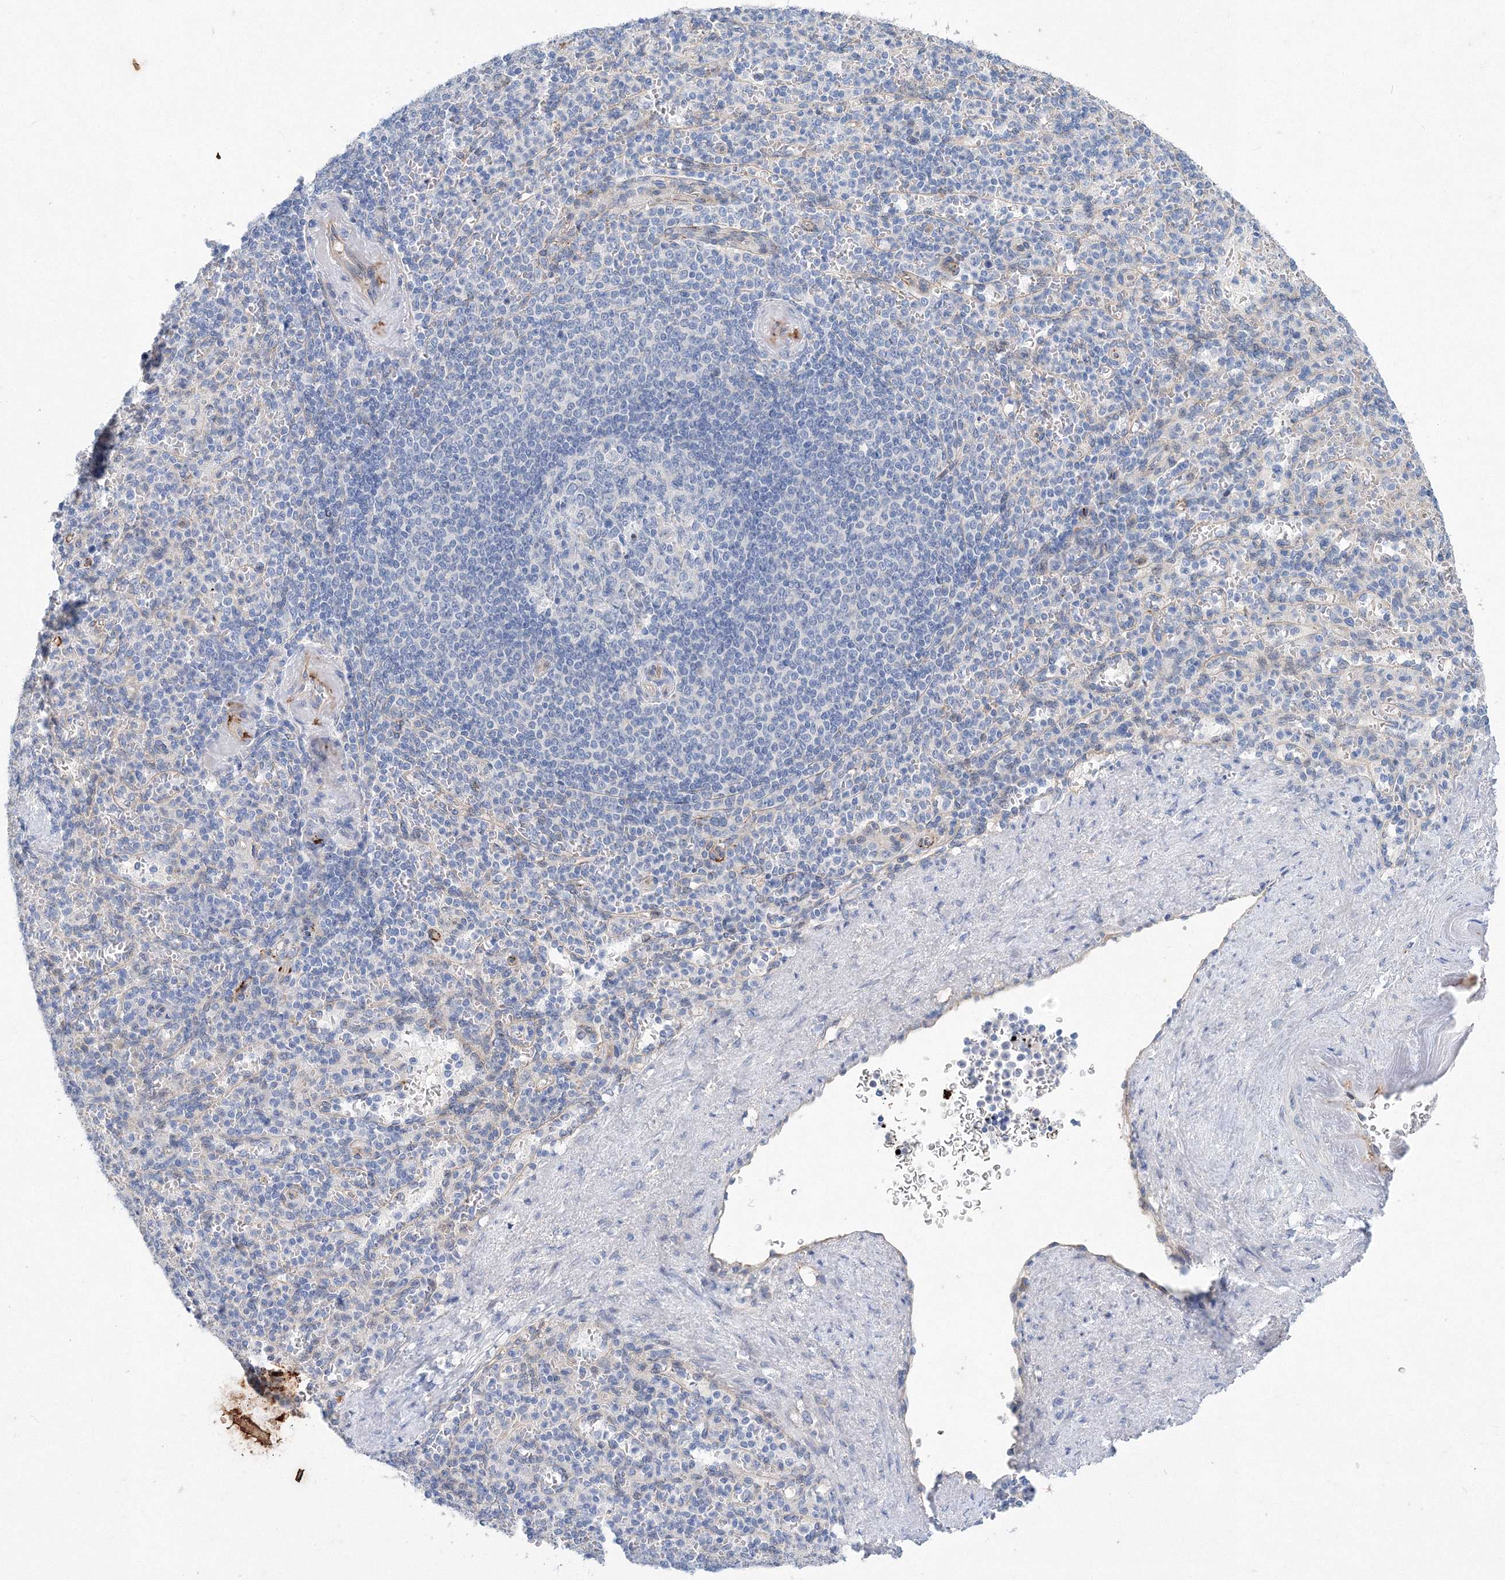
{"staining": {"intensity": "negative", "quantity": "none", "location": "none"}, "tissue": "spleen", "cell_type": "Cells in red pulp", "image_type": "normal", "snomed": [{"axis": "morphology", "description": "Normal tissue, NOS"}, {"axis": "topography", "description": "Spleen"}], "caption": "Immunohistochemistry of normal human spleen exhibits no expression in cells in red pulp. (DAB IHC visualized using brightfield microscopy, high magnification).", "gene": "TANC1", "patient": {"sex": "female", "age": 74}}